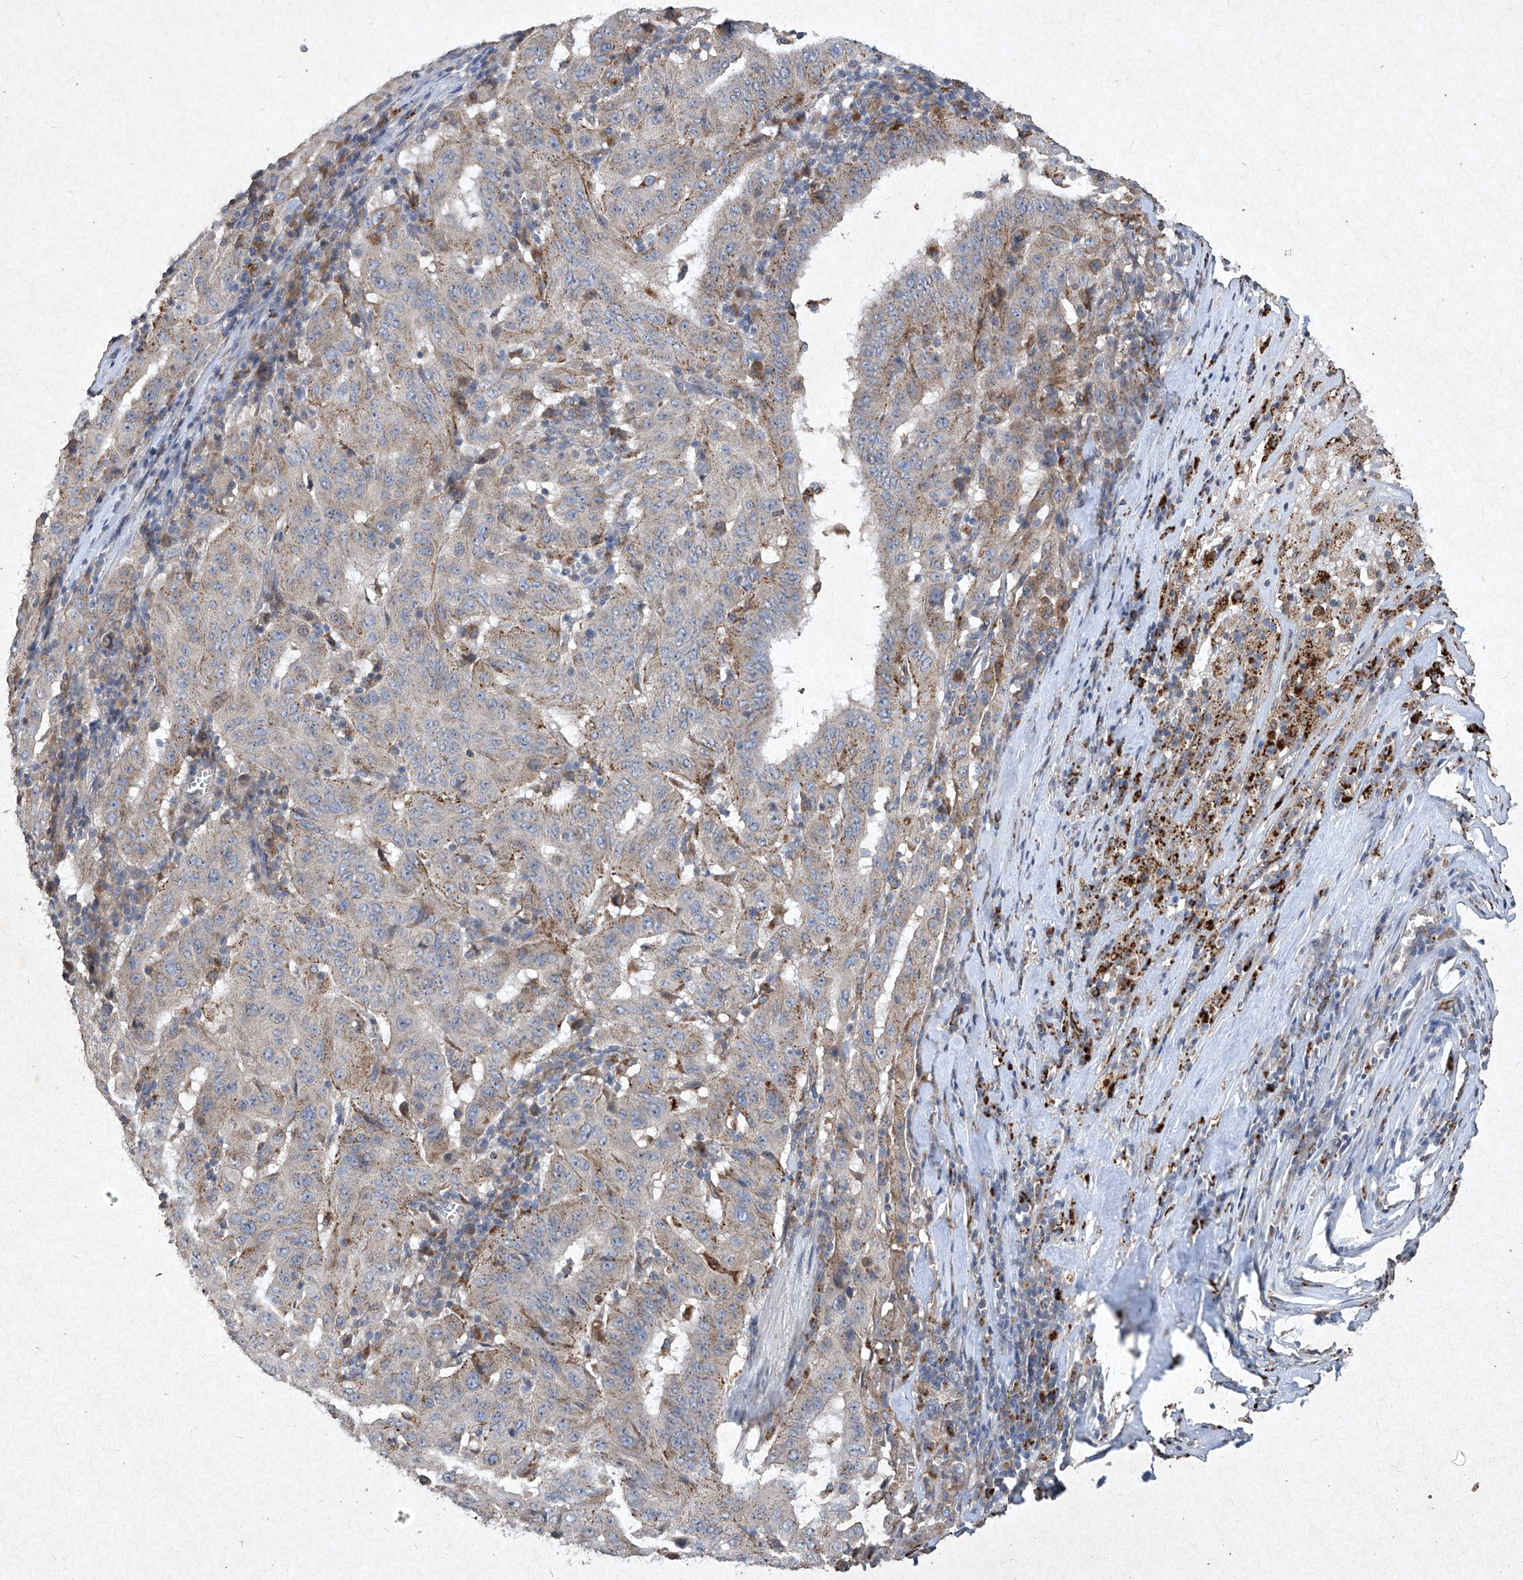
{"staining": {"intensity": "moderate", "quantity": "25%-75%", "location": "cytoplasmic/membranous"}, "tissue": "pancreatic cancer", "cell_type": "Tumor cells", "image_type": "cancer", "snomed": [{"axis": "morphology", "description": "Adenocarcinoma, NOS"}, {"axis": "topography", "description": "Pancreas"}], "caption": "Approximately 25%-75% of tumor cells in human pancreatic cancer display moderate cytoplasmic/membranous protein positivity as visualized by brown immunohistochemical staining.", "gene": "MED16", "patient": {"sex": "male", "age": 63}}